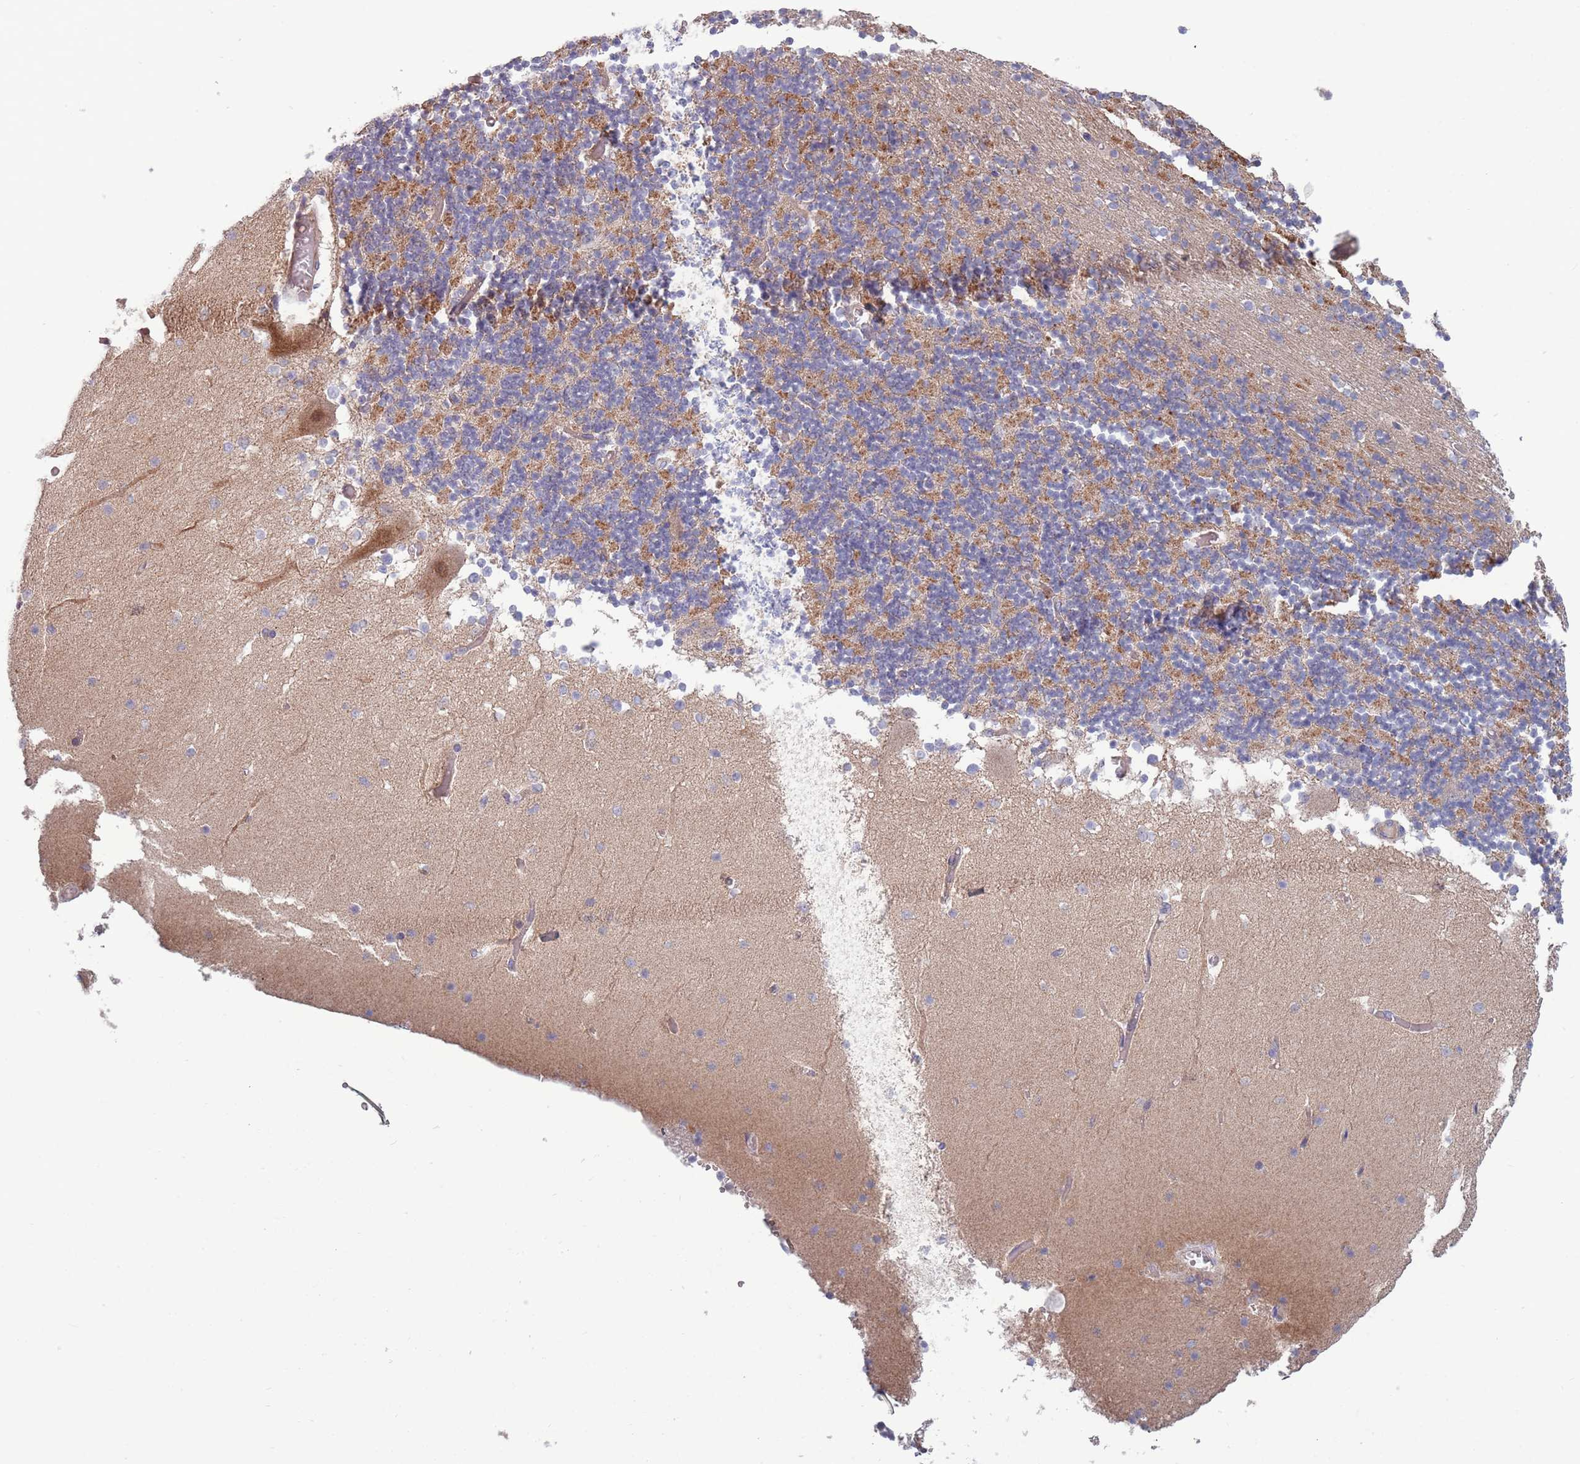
{"staining": {"intensity": "moderate", "quantity": "25%-75%", "location": "cytoplasmic/membranous"}, "tissue": "cerebellum", "cell_type": "Cells in granular layer", "image_type": "normal", "snomed": [{"axis": "morphology", "description": "Normal tissue, NOS"}, {"axis": "topography", "description": "Cerebellum"}], "caption": "Immunohistochemistry (DAB) staining of benign cerebellum demonstrates moderate cytoplasmic/membranous protein staining in about 25%-75% of cells in granular layer.", "gene": "TYW1B", "patient": {"sex": "female", "age": 28}}